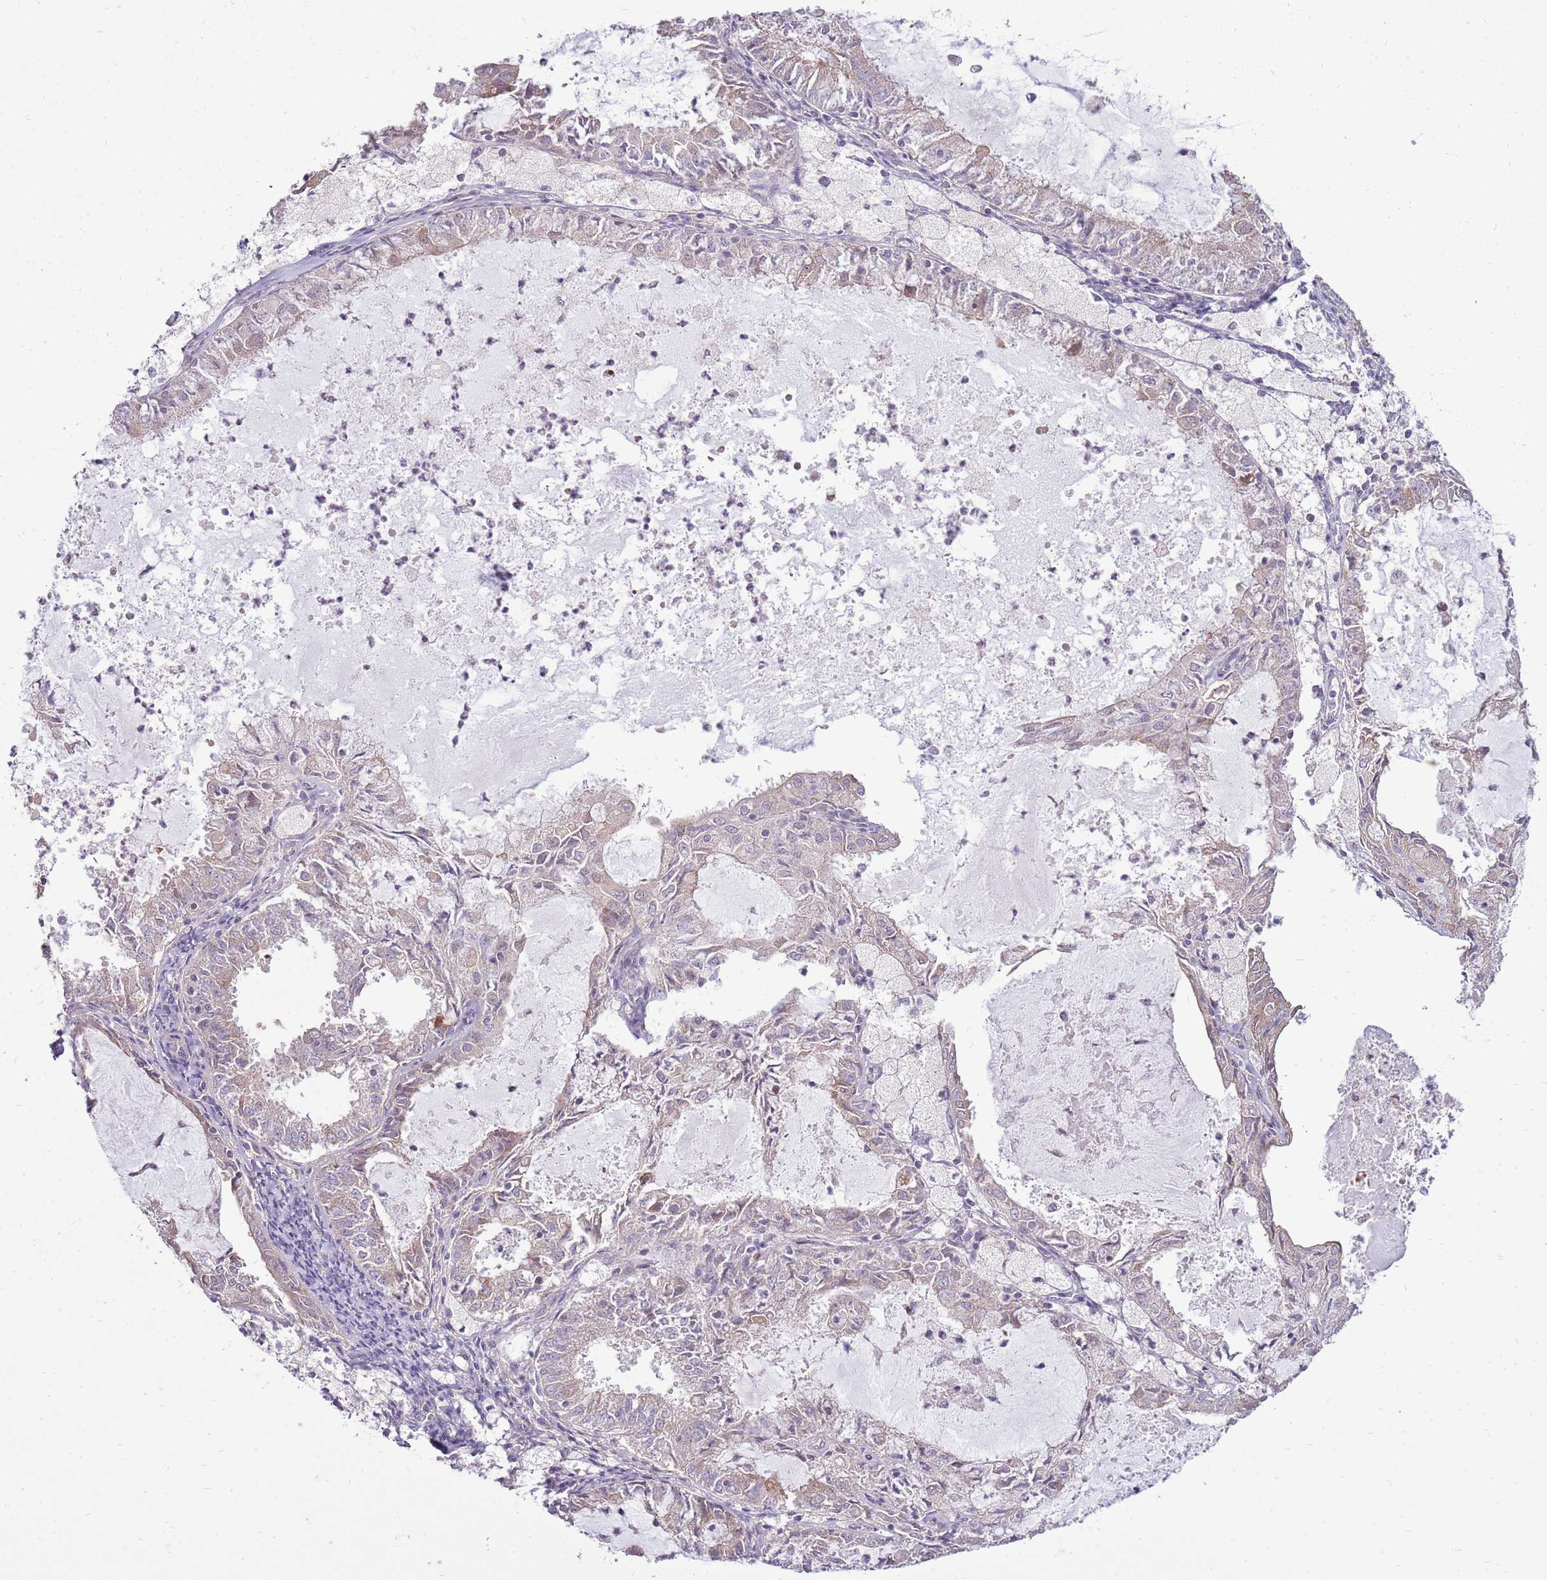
{"staining": {"intensity": "weak", "quantity": ">75%", "location": "cytoplasmic/membranous"}, "tissue": "endometrial cancer", "cell_type": "Tumor cells", "image_type": "cancer", "snomed": [{"axis": "morphology", "description": "Adenocarcinoma, NOS"}, {"axis": "topography", "description": "Endometrium"}], "caption": "The photomicrograph displays staining of adenocarcinoma (endometrial), revealing weak cytoplasmic/membranous protein positivity (brown color) within tumor cells. (DAB (3,3'-diaminobenzidine) = brown stain, brightfield microscopy at high magnification).", "gene": "UGGT2", "patient": {"sex": "female", "age": 57}}